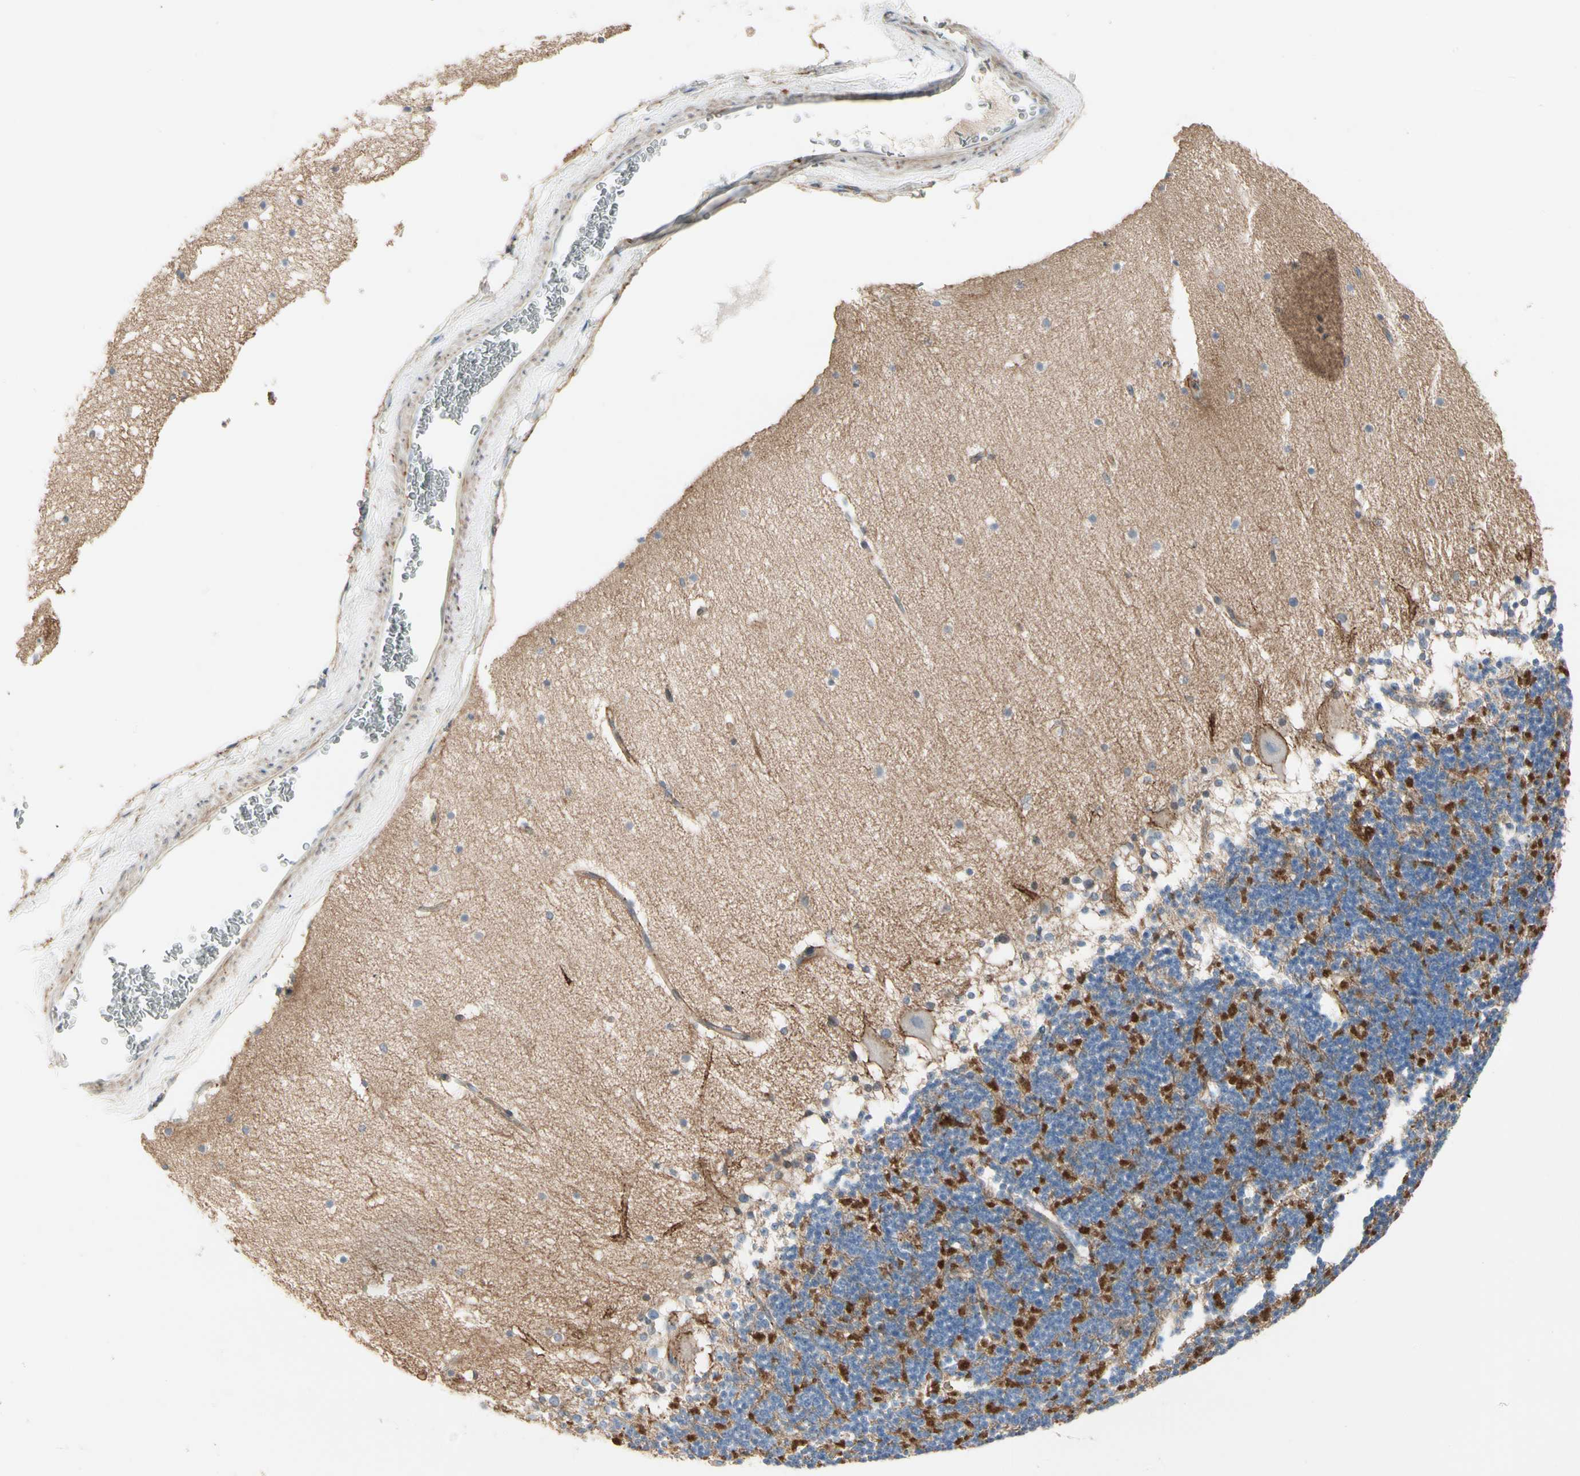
{"staining": {"intensity": "moderate", "quantity": "25%-75%", "location": "cytoplasmic/membranous"}, "tissue": "cerebellum", "cell_type": "Cells in granular layer", "image_type": "normal", "snomed": [{"axis": "morphology", "description": "Normal tissue, NOS"}, {"axis": "topography", "description": "Cerebellum"}], "caption": "Cells in granular layer show medium levels of moderate cytoplasmic/membranous positivity in approximately 25%-75% of cells in unremarkable cerebellum.", "gene": "CLEC2B", "patient": {"sex": "female", "age": 19}}